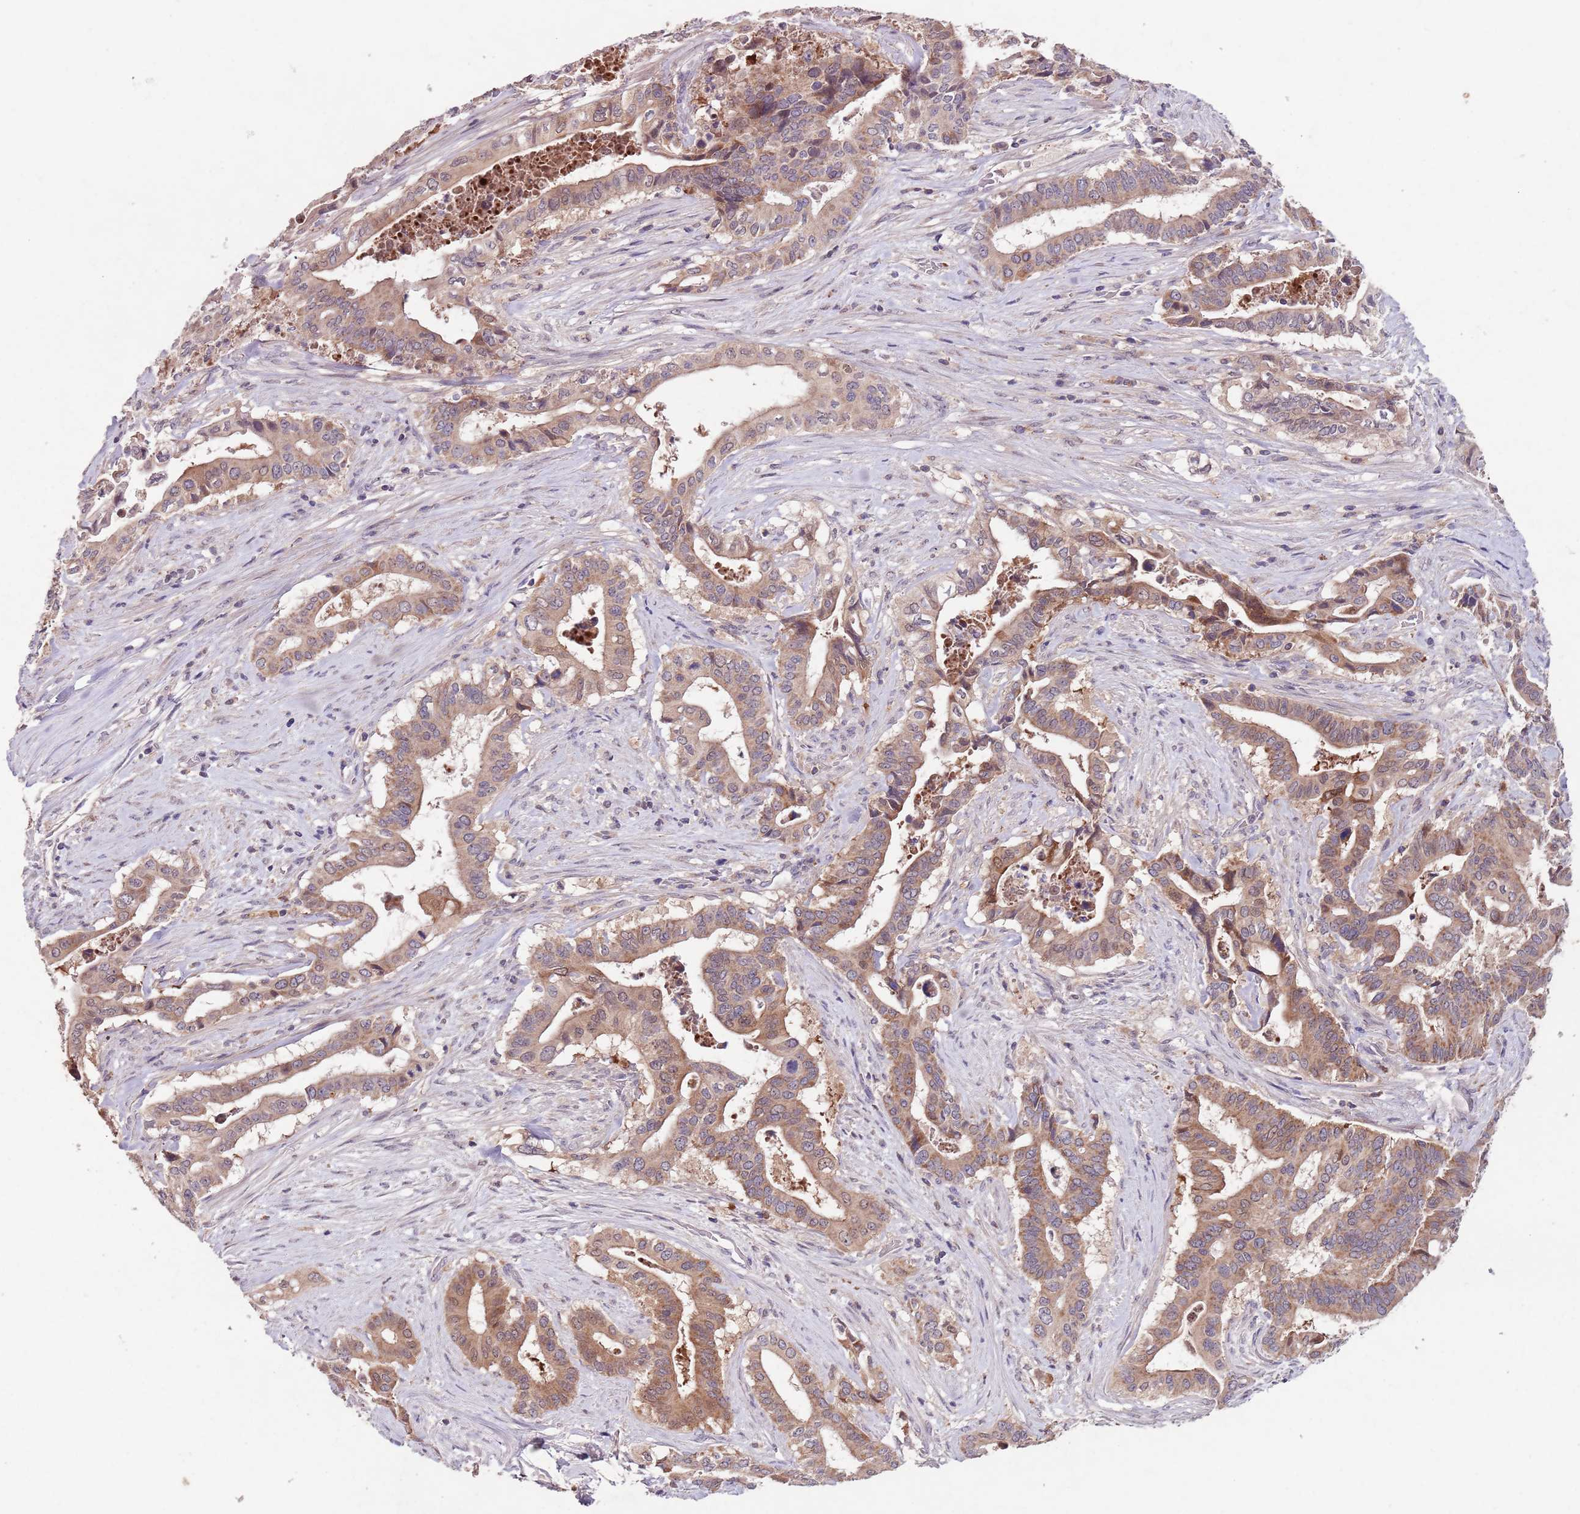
{"staining": {"intensity": "moderate", "quantity": "25%-75%", "location": "cytoplasmic/membranous"}, "tissue": "pancreatic cancer", "cell_type": "Tumor cells", "image_type": "cancer", "snomed": [{"axis": "morphology", "description": "Adenocarcinoma, NOS"}, {"axis": "topography", "description": "Pancreas"}], "caption": "Immunohistochemistry (IHC) photomicrograph of neoplastic tissue: adenocarcinoma (pancreatic) stained using immunohistochemistry demonstrates medium levels of moderate protein expression localized specifically in the cytoplasmic/membranous of tumor cells, appearing as a cytoplasmic/membranous brown color.", "gene": "NRDE2", "patient": {"sex": "female", "age": 77}}